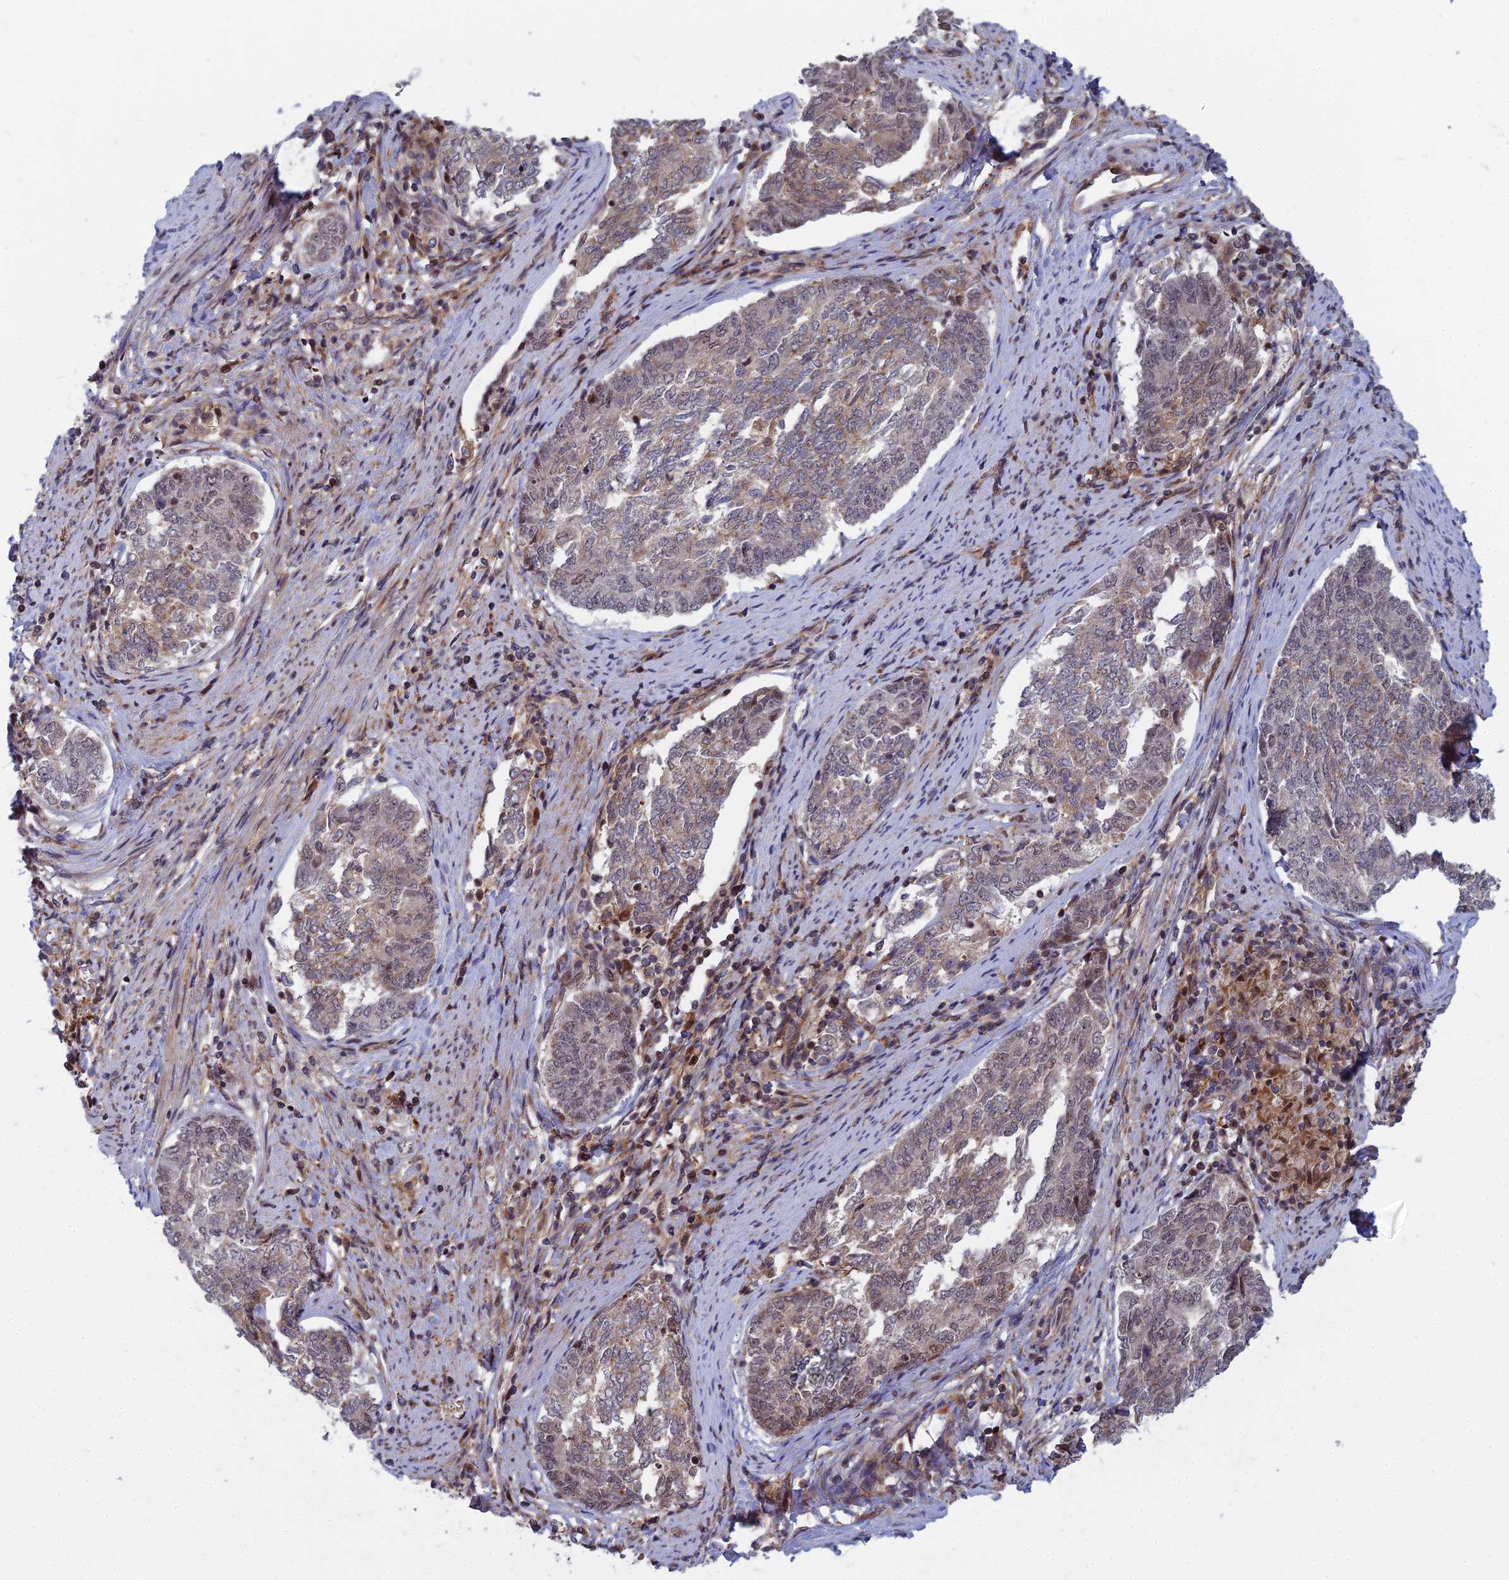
{"staining": {"intensity": "weak", "quantity": "<25%", "location": "nuclear"}, "tissue": "endometrial cancer", "cell_type": "Tumor cells", "image_type": "cancer", "snomed": [{"axis": "morphology", "description": "Adenocarcinoma, NOS"}, {"axis": "topography", "description": "Endometrium"}], "caption": "This micrograph is of adenocarcinoma (endometrial) stained with immunohistochemistry (IHC) to label a protein in brown with the nuclei are counter-stained blue. There is no positivity in tumor cells. (Immunohistochemistry, brightfield microscopy, high magnification).", "gene": "COMMD2", "patient": {"sex": "female", "age": 80}}